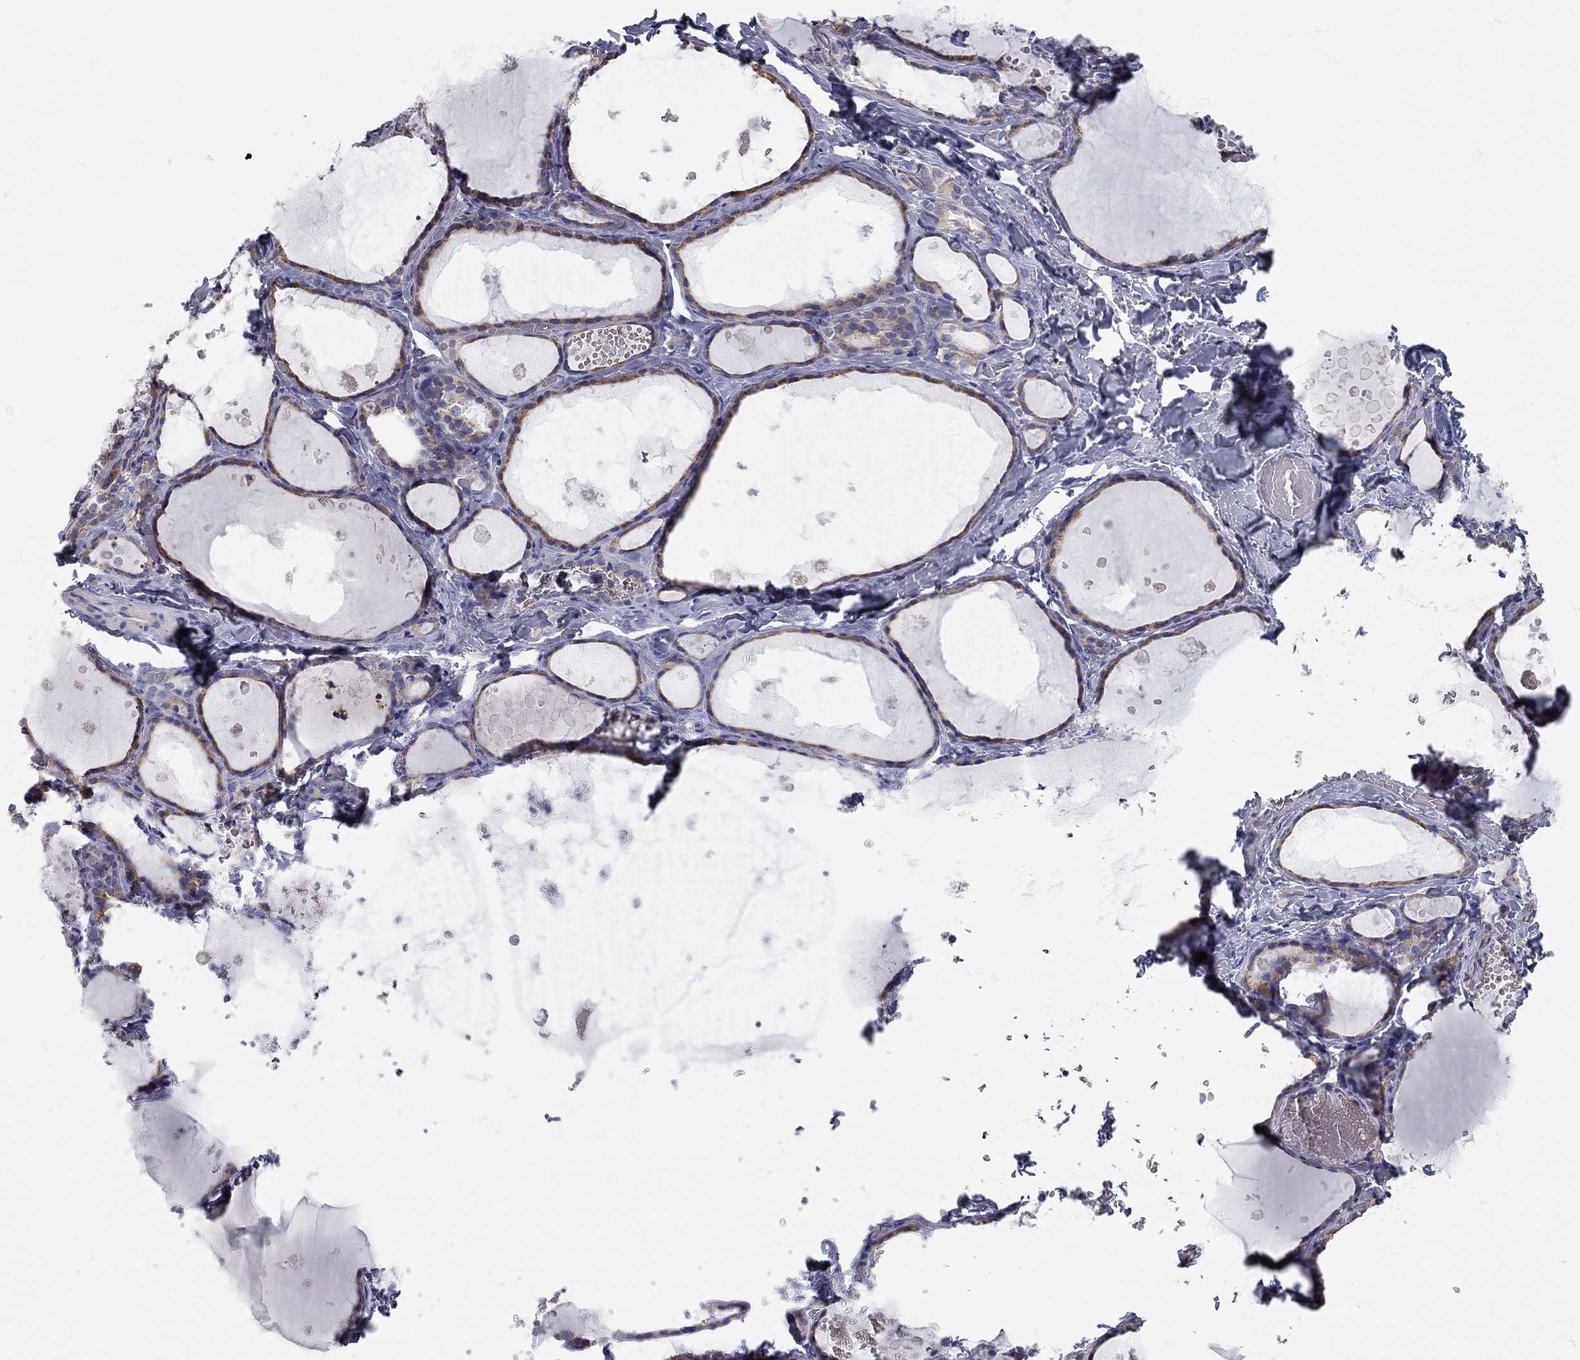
{"staining": {"intensity": "moderate", "quantity": ">75%", "location": "cytoplasmic/membranous"}, "tissue": "thyroid gland", "cell_type": "Glandular cells", "image_type": "normal", "snomed": [{"axis": "morphology", "description": "Normal tissue, NOS"}, {"axis": "topography", "description": "Thyroid gland"}], "caption": "An IHC photomicrograph of benign tissue is shown. Protein staining in brown labels moderate cytoplasmic/membranous positivity in thyroid gland within glandular cells. (DAB (3,3'-diaminobenzidine) IHC, brown staining for protein, blue staining for nuclei).", "gene": "XAGE2", "patient": {"sex": "female", "age": 56}}